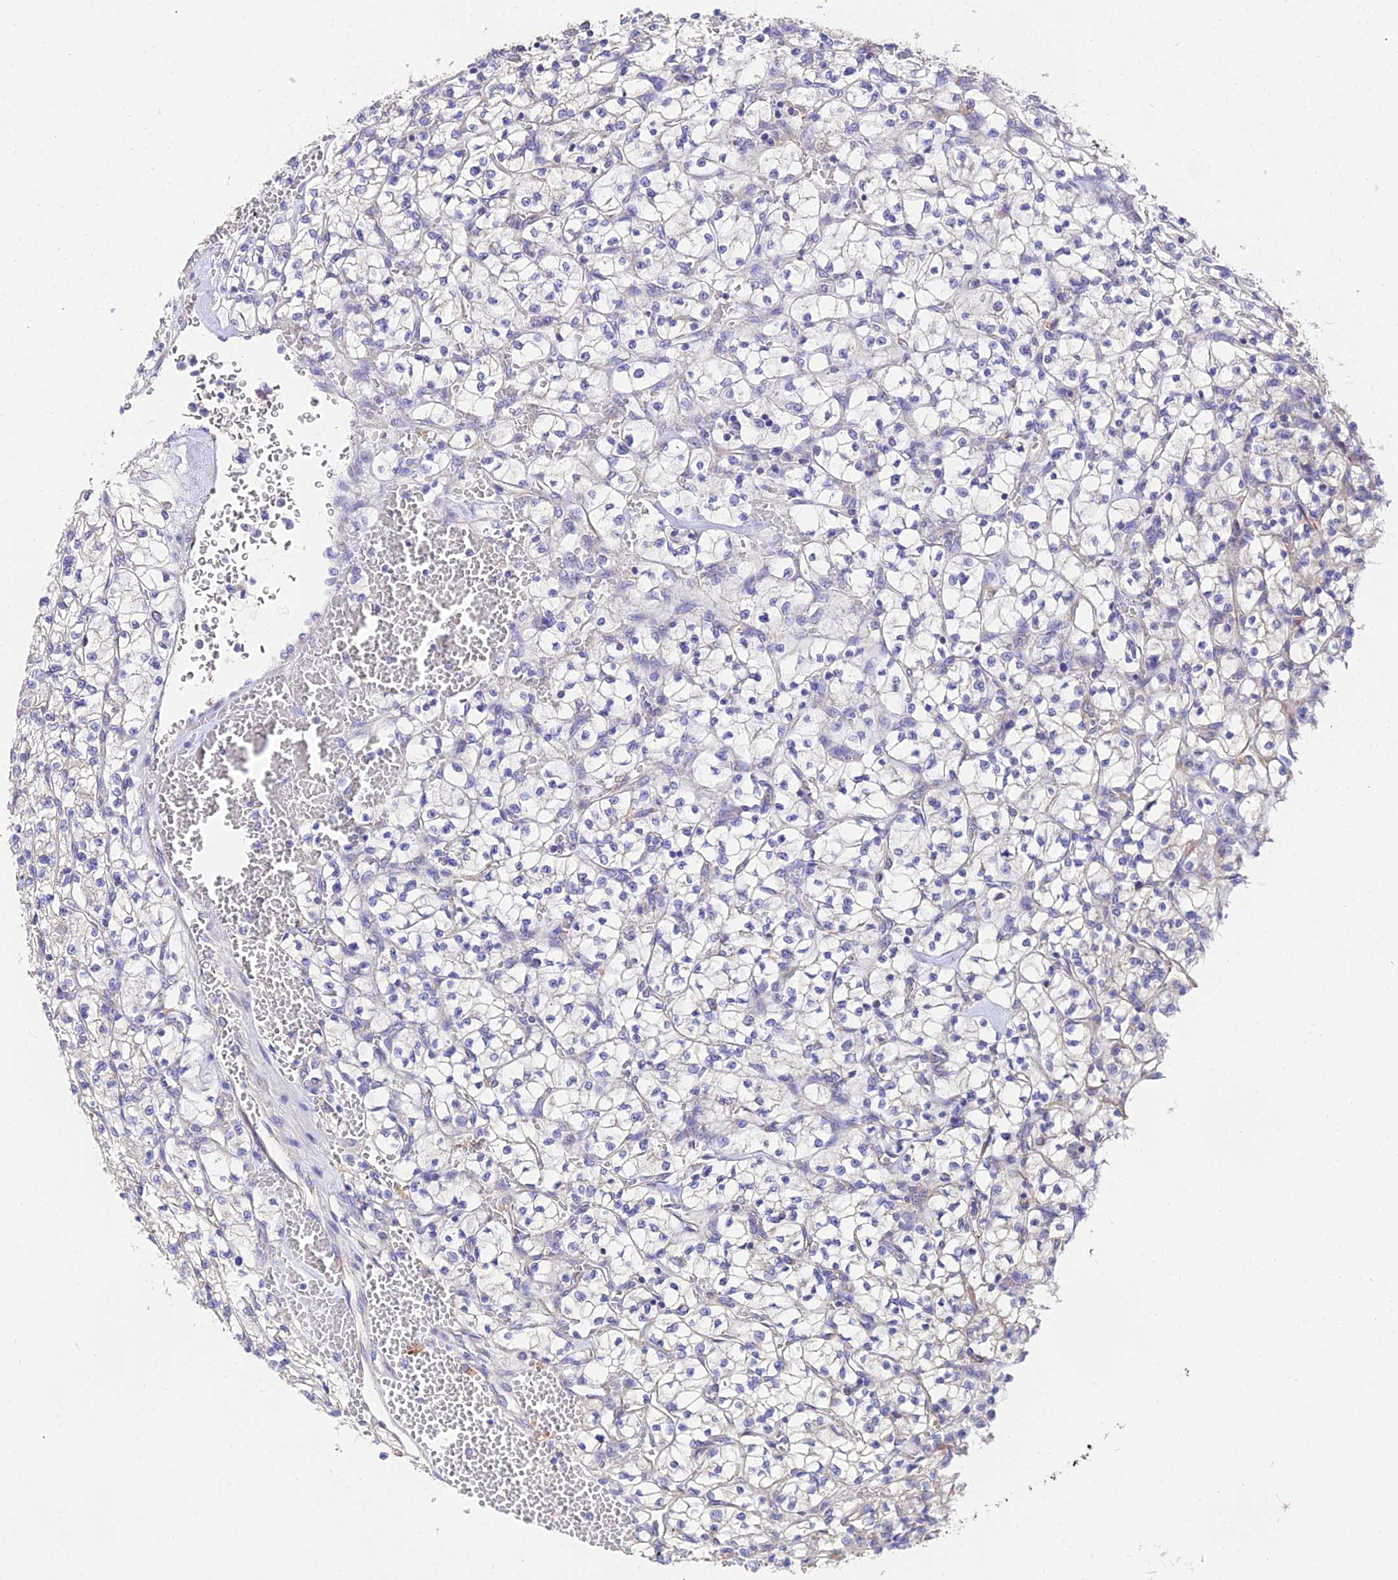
{"staining": {"intensity": "negative", "quantity": "none", "location": "none"}, "tissue": "renal cancer", "cell_type": "Tumor cells", "image_type": "cancer", "snomed": [{"axis": "morphology", "description": "Adenocarcinoma, NOS"}, {"axis": "topography", "description": "Kidney"}], "caption": "An IHC image of renal adenocarcinoma is shown. There is no staining in tumor cells of renal adenocarcinoma. (Brightfield microscopy of DAB immunohistochemistry (IHC) at high magnification).", "gene": "PPP2R2C", "patient": {"sex": "female", "age": 64}}